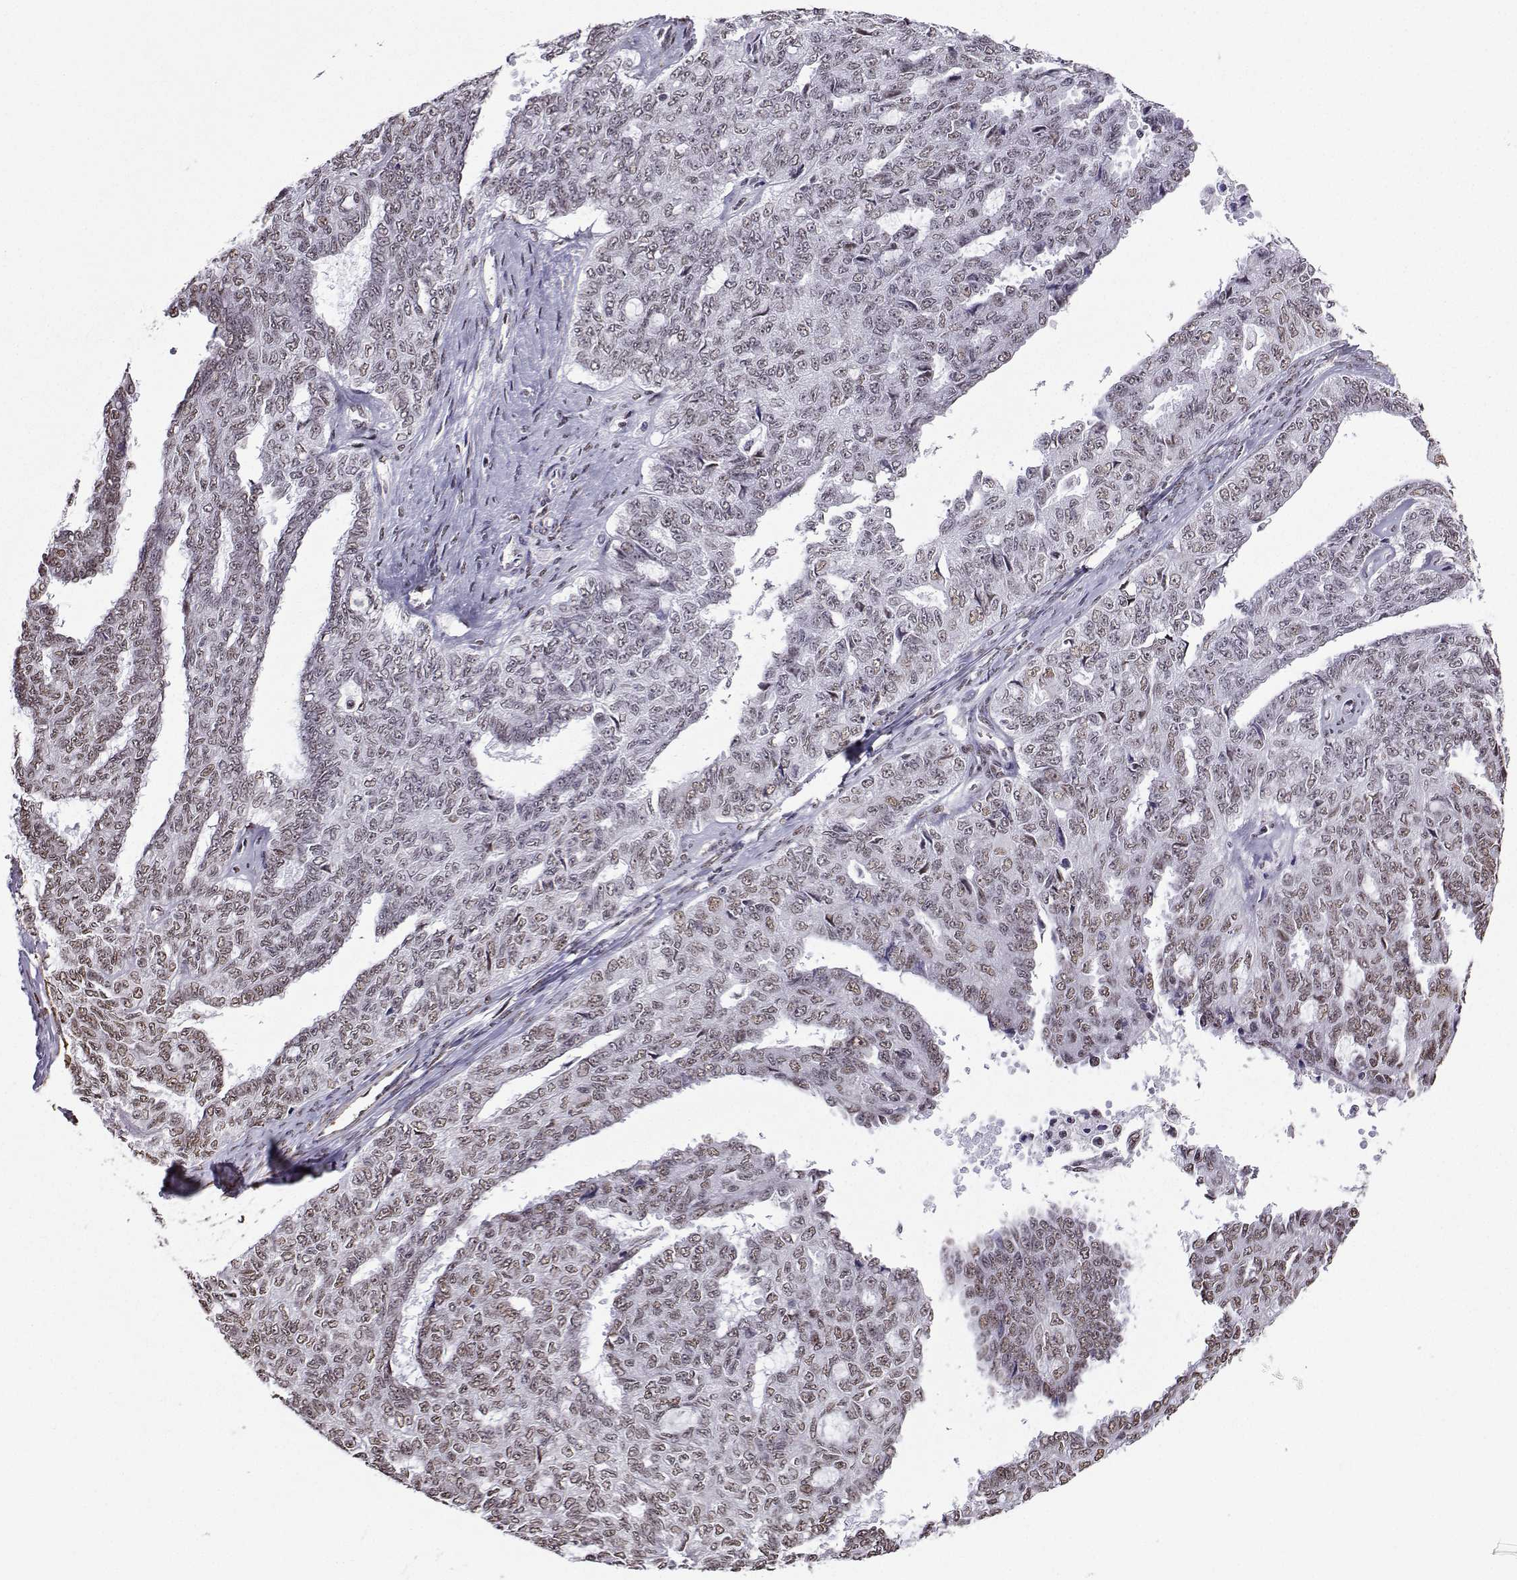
{"staining": {"intensity": "weak", "quantity": "25%-75%", "location": "nuclear"}, "tissue": "ovarian cancer", "cell_type": "Tumor cells", "image_type": "cancer", "snomed": [{"axis": "morphology", "description": "Cystadenocarcinoma, serous, NOS"}, {"axis": "topography", "description": "Ovary"}], "caption": "IHC of human serous cystadenocarcinoma (ovarian) reveals low levels of weak nuclear positivity in about 25%-75% of tumor cells.", "gene": "CCNK", "patient": {"sex": "female", "age": 71}}